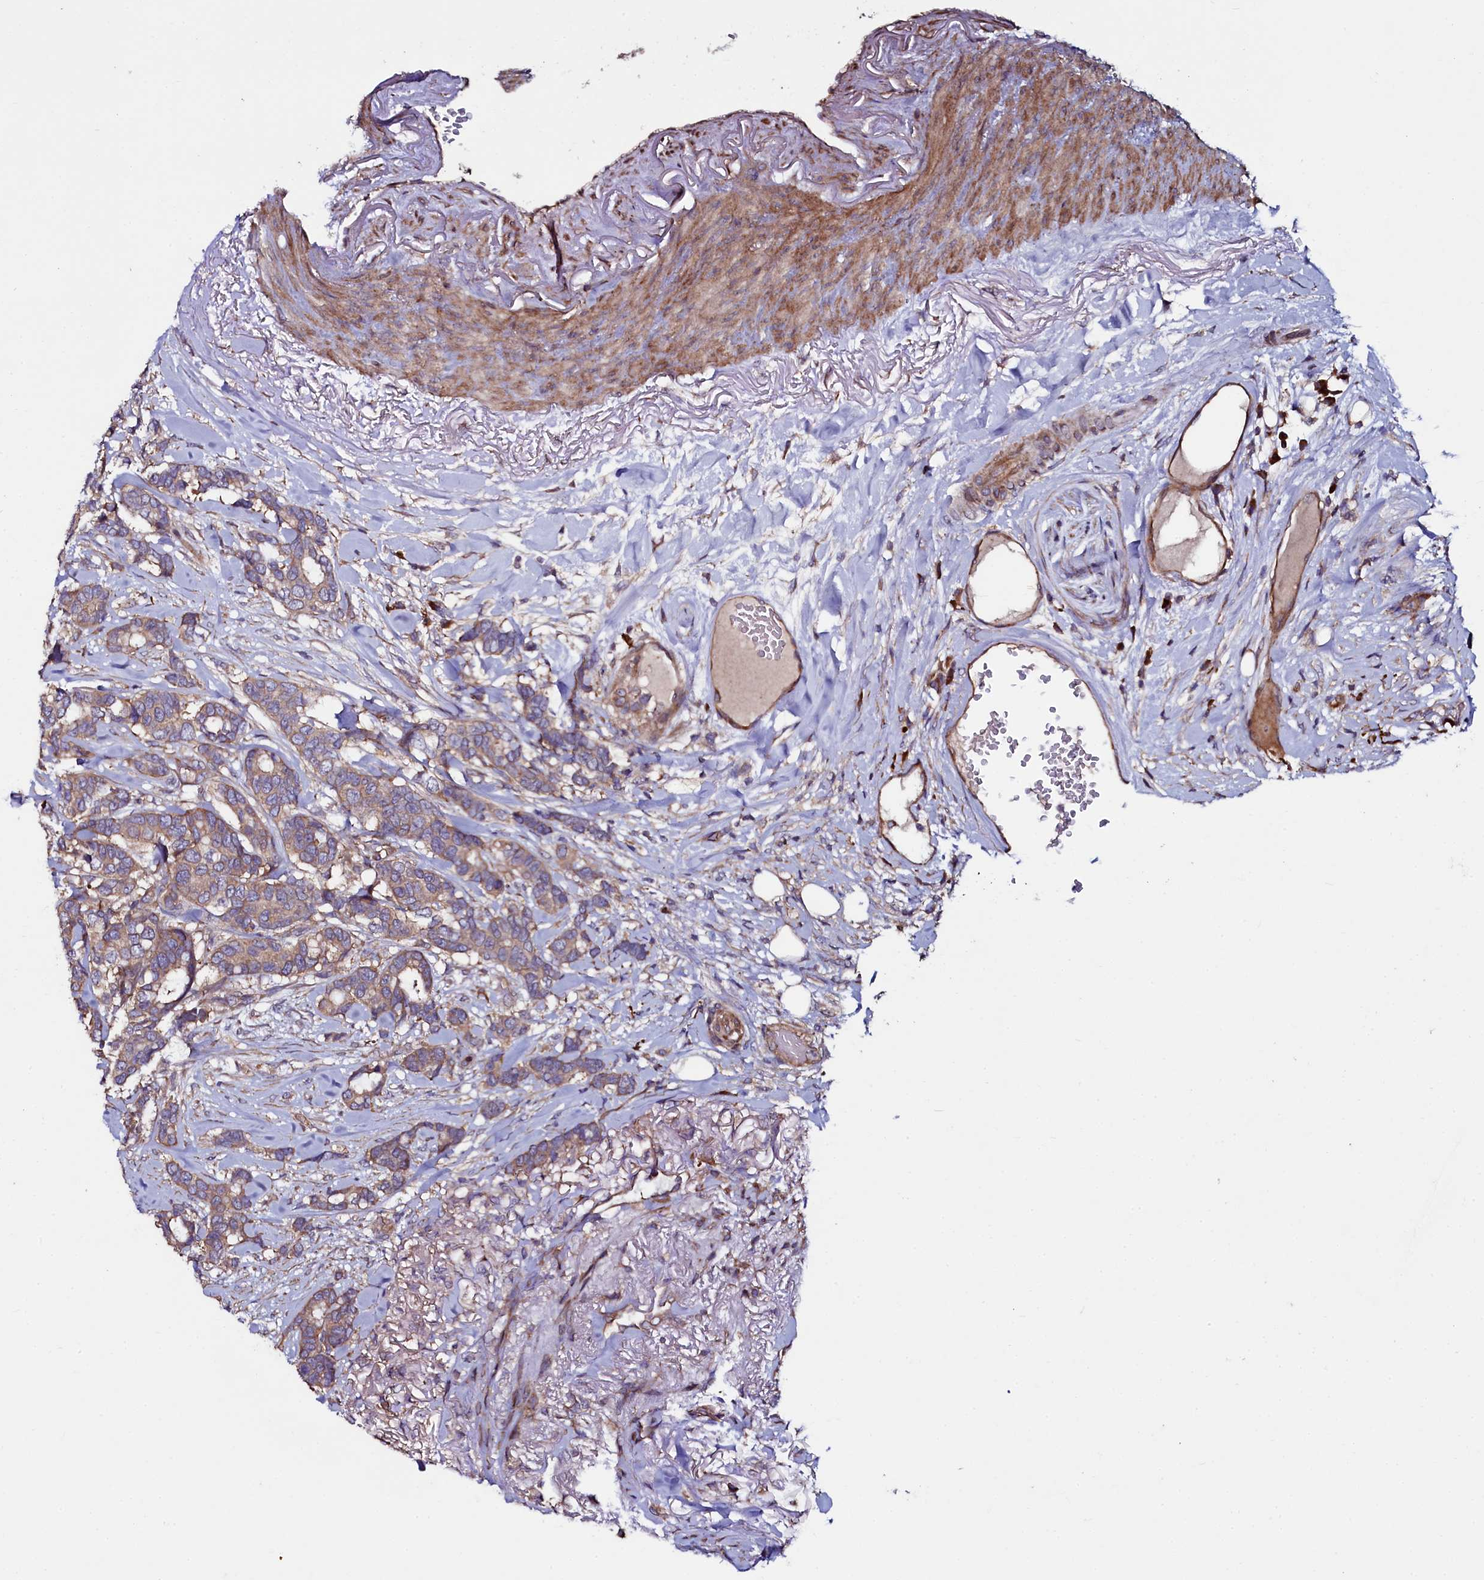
{"staining": {"intensity": "moderate", "quantity": ">75%", "location": "cytoplasmic/membranous"}, "tissue": "breast cancer", "cell_type": "Tumor cells", "image_type": "cancer", "snomed": [{"axis": "morphology", "description": "Duct carcinoma"}, {"axis": "topography", "description": "Breast"}], "caption": "Tumor cells exhibit medium levels of moderate cytoplasmic/membranous expression in approximately >75% of cells in invasive ductal carcinoma (breast). (brown staining indicates protein expression, while blue staining denotes nuclei).", "gene": "USPL1", "patient": {"sex": "female", "age": 87}}